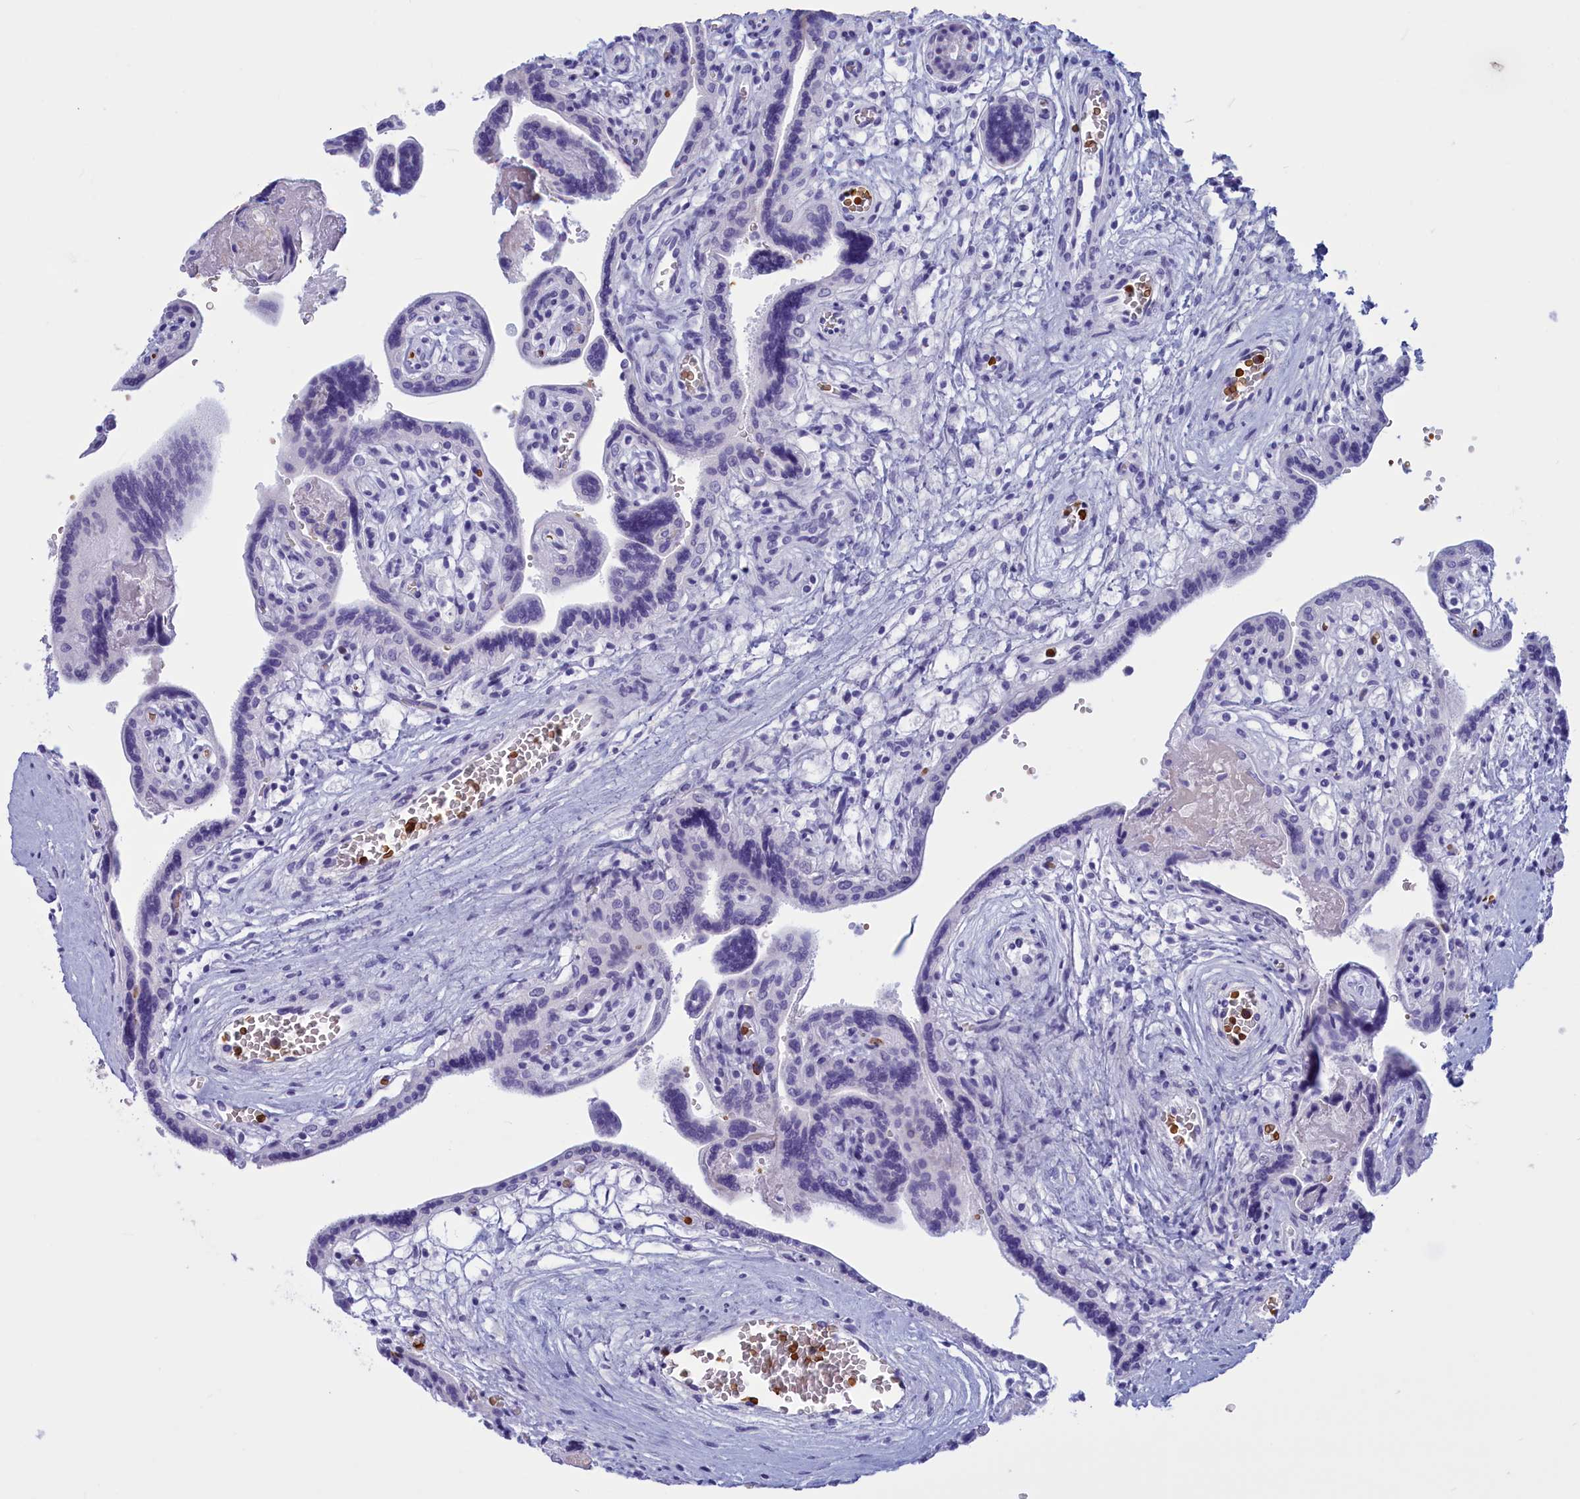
{"staining": {"intensity": "negative", "quantity": "none", "location": "none"}, "tissue": "placenta", "cell_type": "Trophoblastic cells", "image_type": "normal", "snomed": [{"axis": "morphology", "description": "Normal tissue, NOS"}, {"axis": "topography", "description": "Placenta"}], "caption": "Immunohistochemistry micrograph of benign human placenta stained for a protein (brown), which exhibits no expression in trophoblastic cells. (DAB immunohistochemistry visualized using brightfield microscopy, high magnification).", "gene": "GAPDHS", "patient": {"sex": "female", "age": 37}}